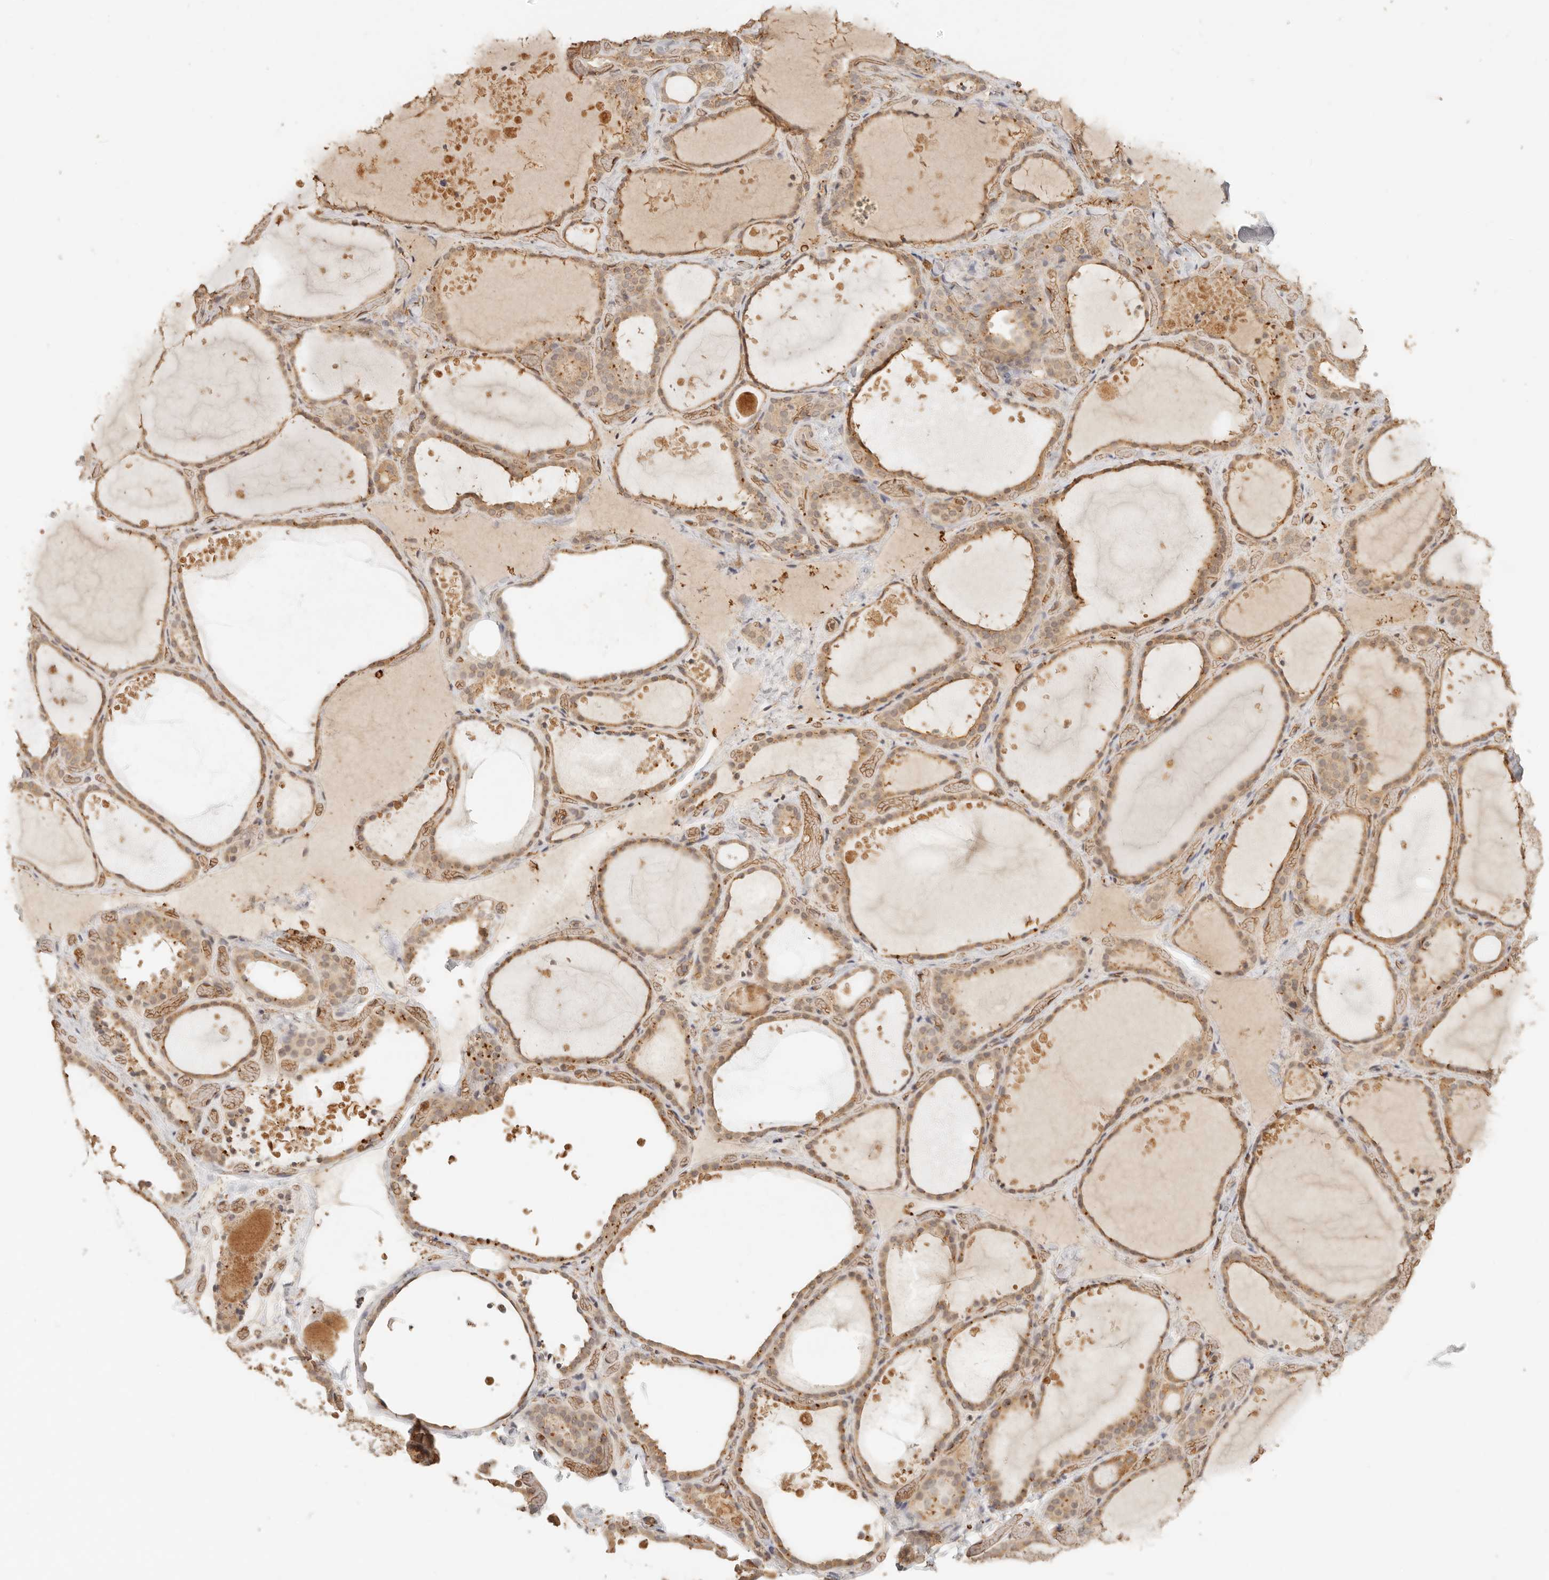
{"staining": {"intensity": "moderate", "quantity": ">75%", "location": "cytoplasmic/membranous"}, "tissue": "thyroid gland", "cell_type": "Glandular cells", "image_type": "normal", "snomed": [{"axis": "morphology", "description": "Normal tissue, NOS"}, {"axis": "topography", "description": "Thyroid gland"}], "caption": "Immunohistochemistry (IHC) (DAB) staining of unremarkable thyroid gland displays moderate cytoplasmic/membranous protein expression in about >75% of glandular cells. Using DAB (3,3'-diaminobenzidine) (brown) and hematoxylin (blue) stains, captured at high magnification using brightfield microscopy.", "gene": "INTS11", "patient": {"sex": "female", "age": 44}}